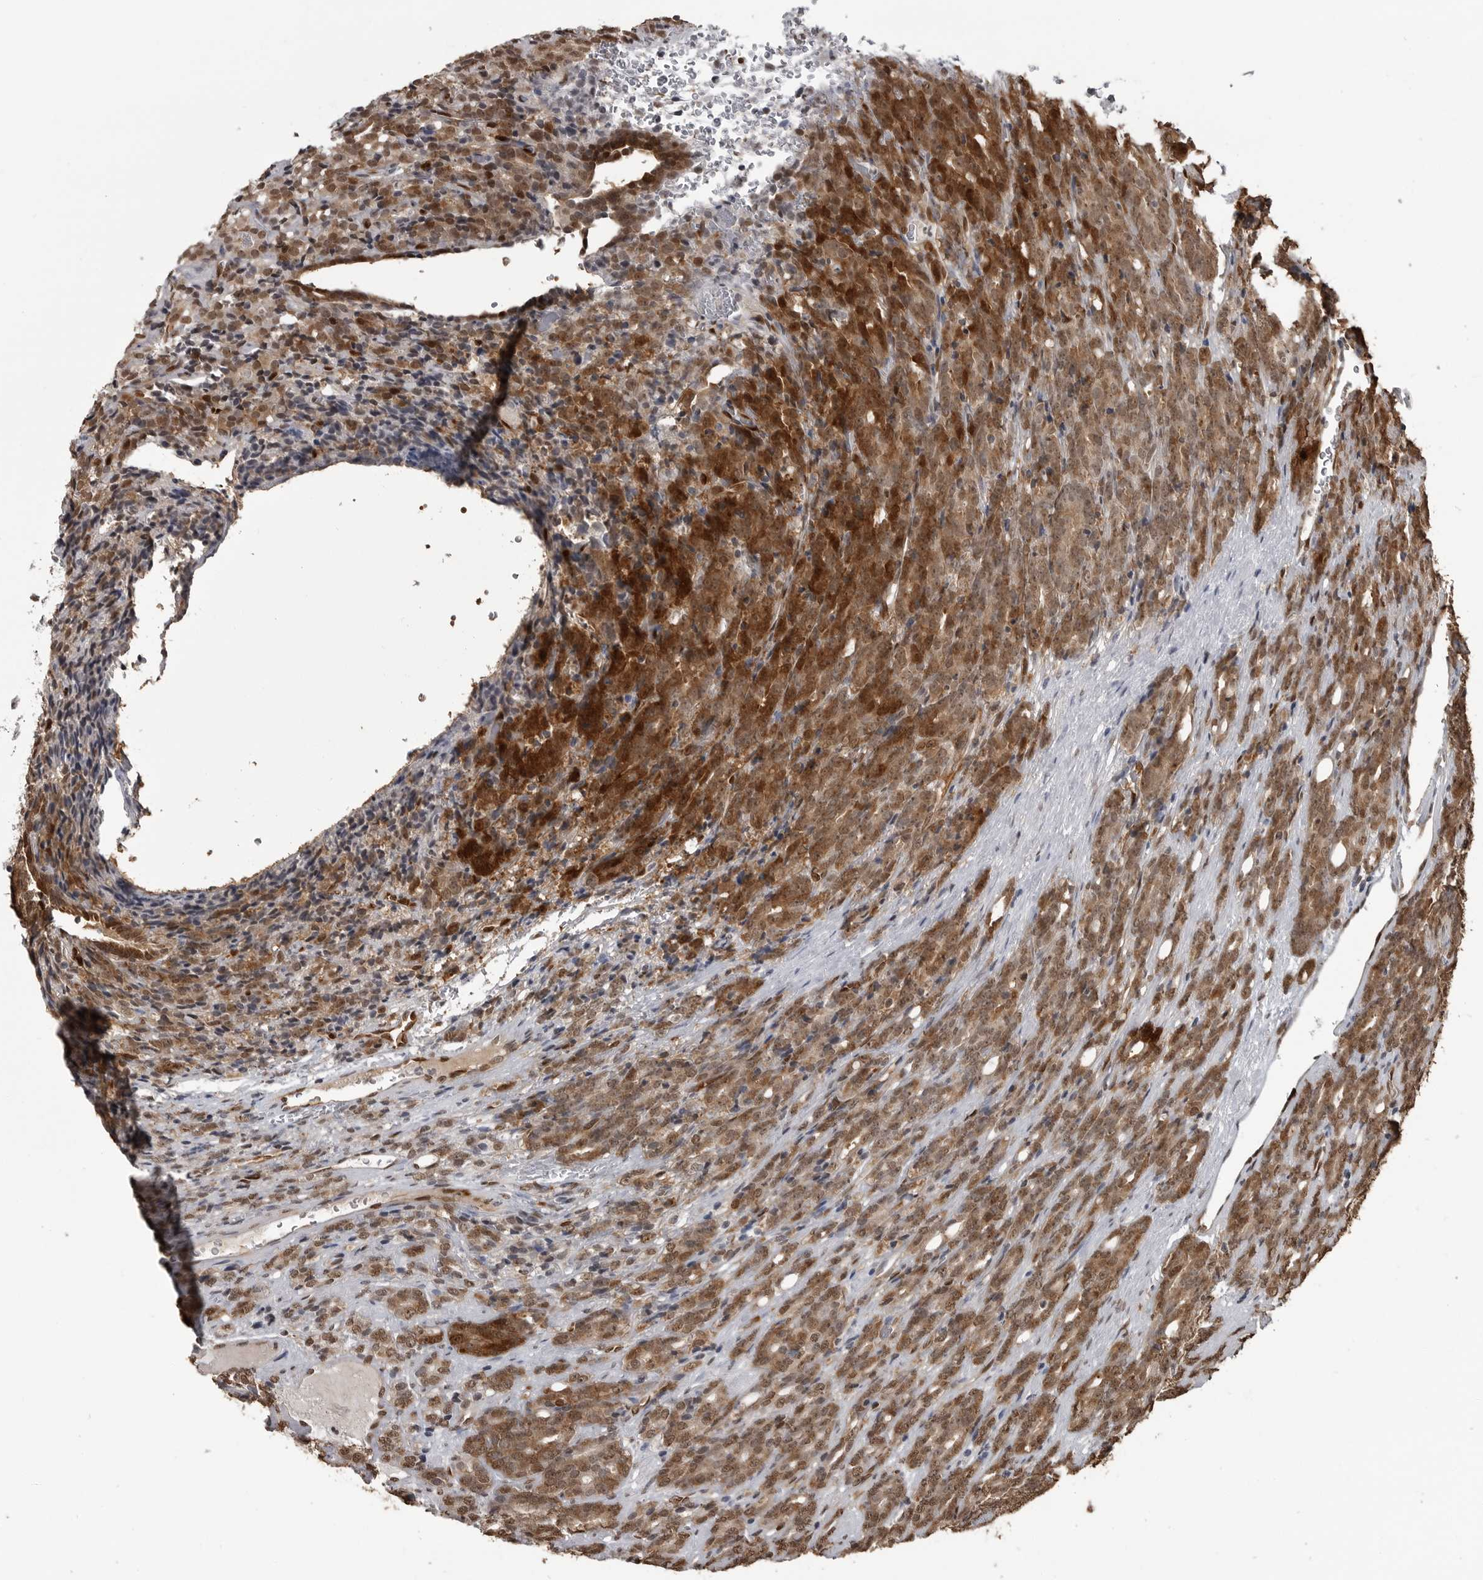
{"staining": {"intensity": "moderate", "quantity": ">75%", "location": "cytoplasmic/membranous,nuclear"}, "tissue": "prostate cancer", "cell_type": "Tumor cells", "image_type": "cancer", "snomed": [{"axis": "morphology", "description": "Adenocarcinoma, High grade"}, {"axis": "topography", "description": "Prostate"}], "caption": "Human prostate cancer (high-grade adenocarcinoma) stained with a protein marker demonstrates moderate staining in tumor cells.", "gene": "SMAD2", "patient": {"sex": "male", "age": 62}}